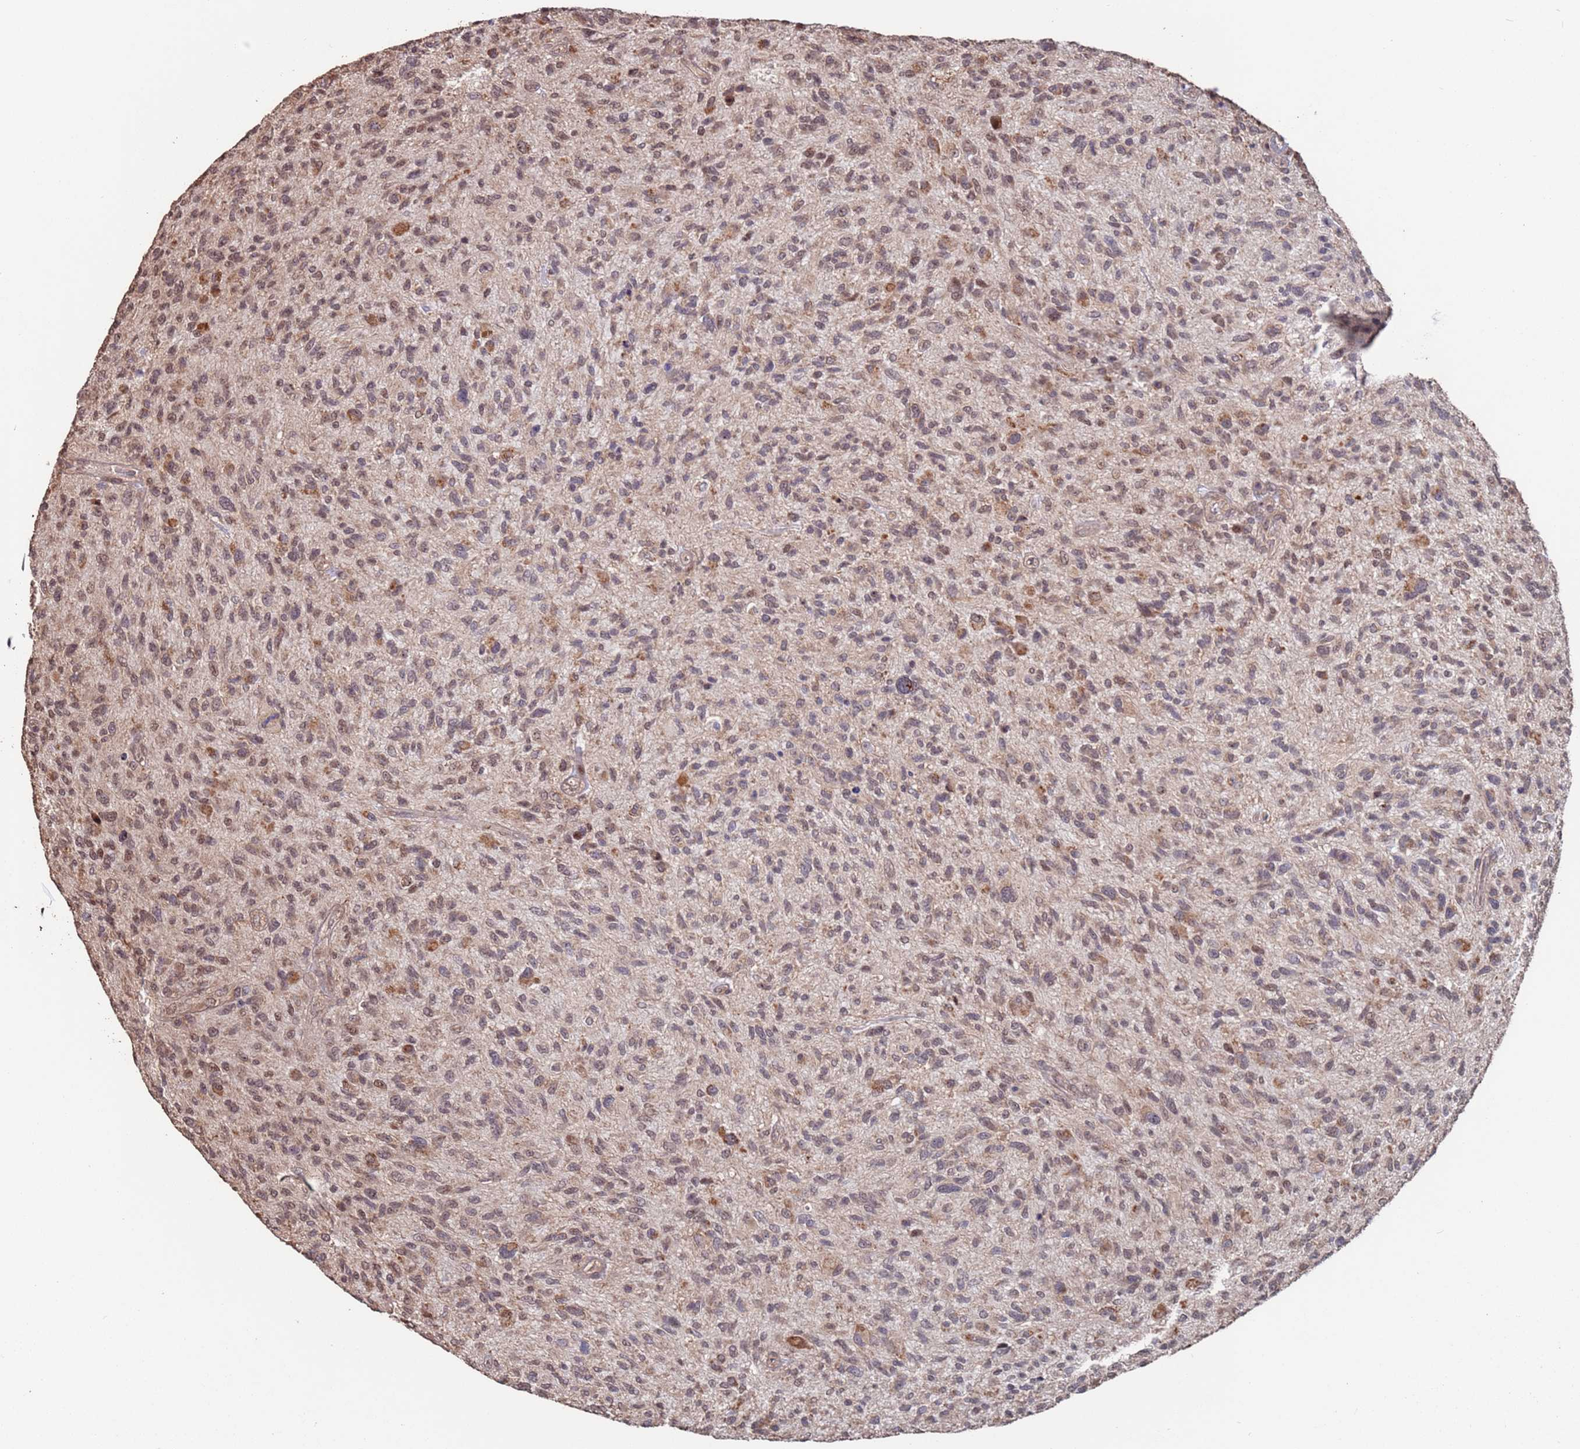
{"staining": {"intensity": "moderate", "quantity": "25%-75%", "location": "nuclear"}, "tissue": "glioma", "cell_type": "Tumor cells", "image_type": "cancer", "snomed": [{"axis": "morphology", "description": "Glioma, malignant, High grade"}, {"axis": "topography", "description": "Brain"}], "caption": "Malignant glioma (high-grade) stained for a protein (brown) demonstrates moderate nuclear positive expression in about 25%-75% of tumor cells.", "gene": "PRR7", "patient": {"sex": "male", "age": 47}}